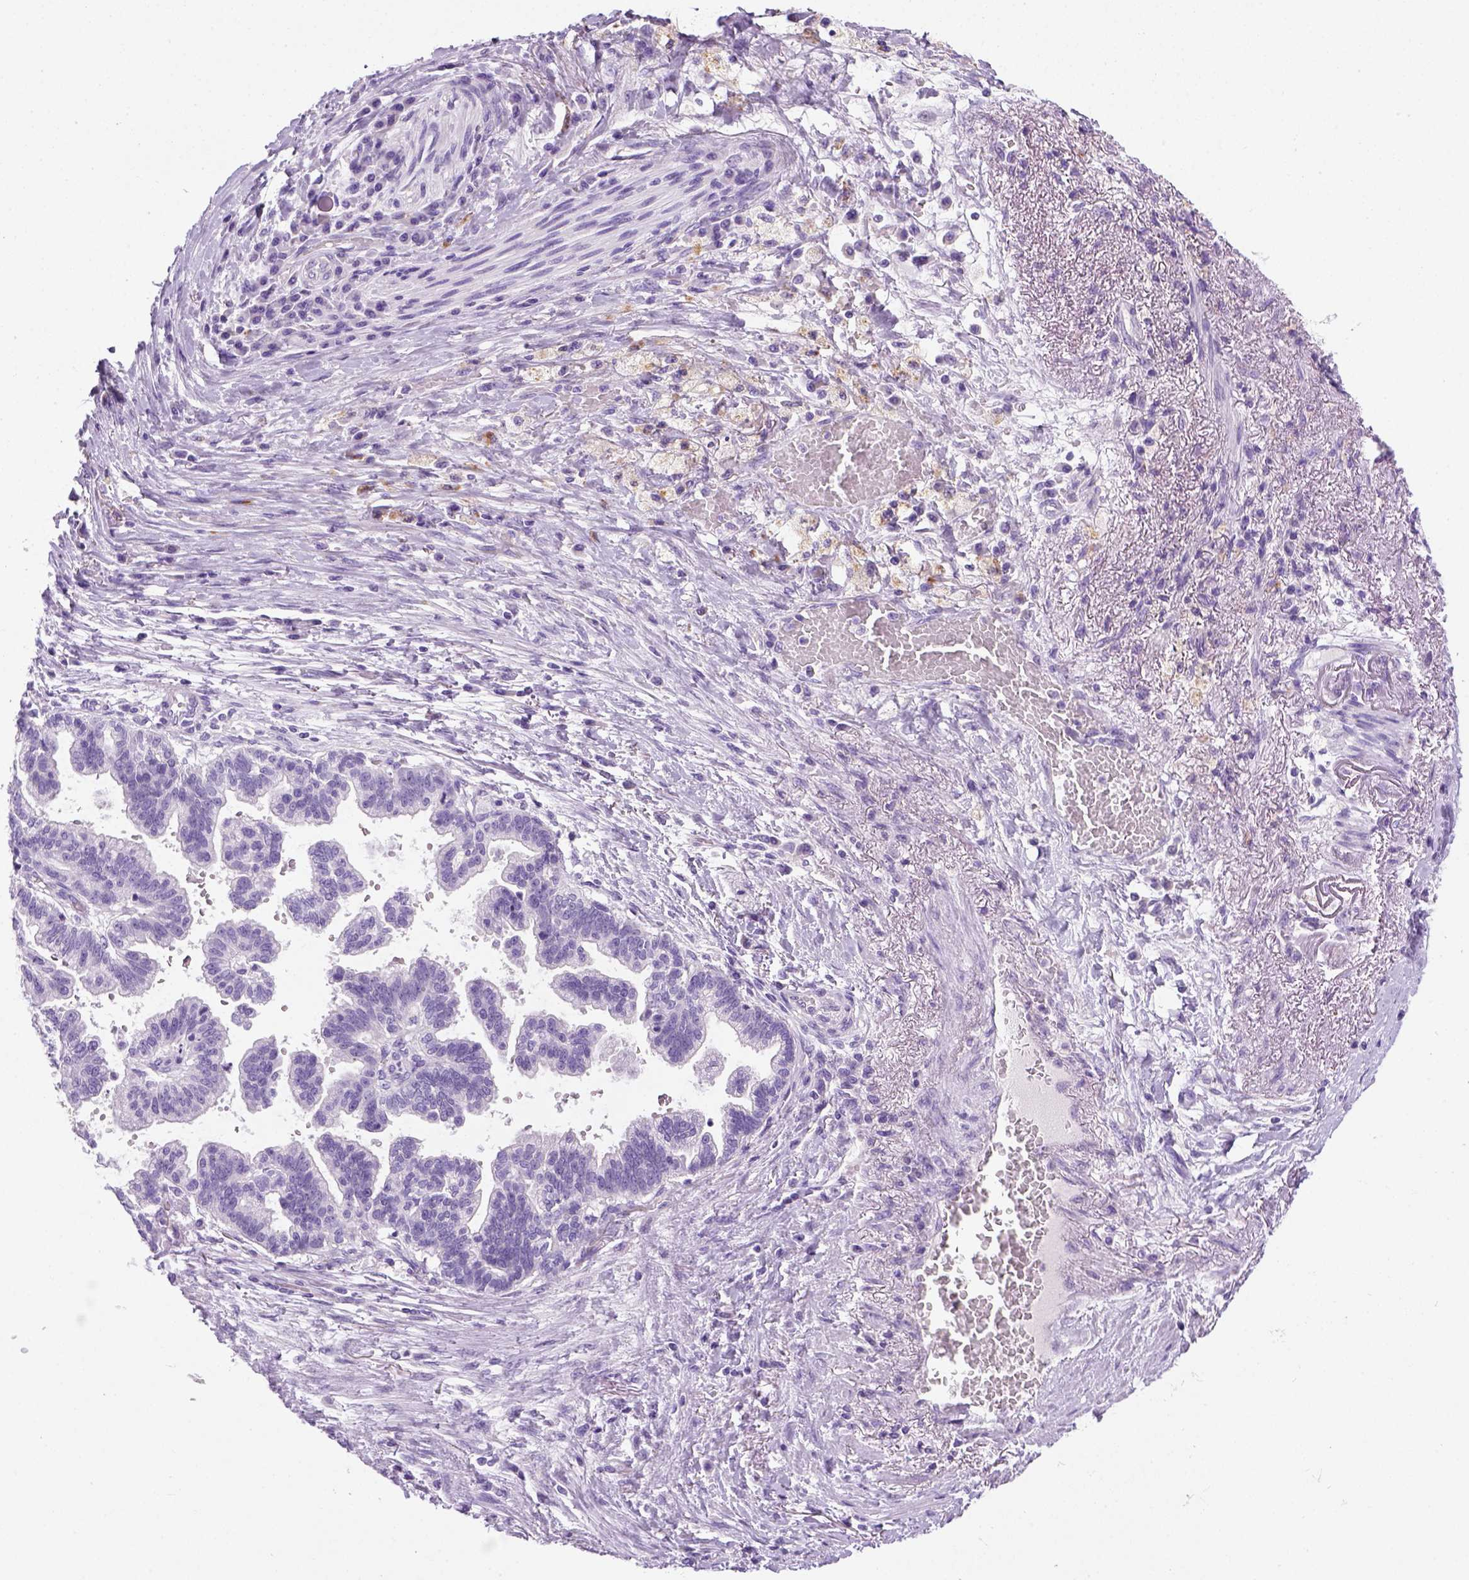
{"staining": {"intensity": "negative", "quantity": "none", "location": "none"}, "tissue": "stomach cancer", "cell_type": "Tumor cells", "image_type": "cancer", "snomed": [{"axis": "morphology", "description": "Adenocarcinoma, NOS"}, {"axis": "topography", "description": "Stomach"}], "caption": "An image of human adenocarcinoma (stomach) is negative for staining in tumor cells. (Brightfield microscopy of DAB immunohistochemistry (IHC) at high magnification).", "gene": "KRT71", "patient": {"sex": "male", "age": 83}}